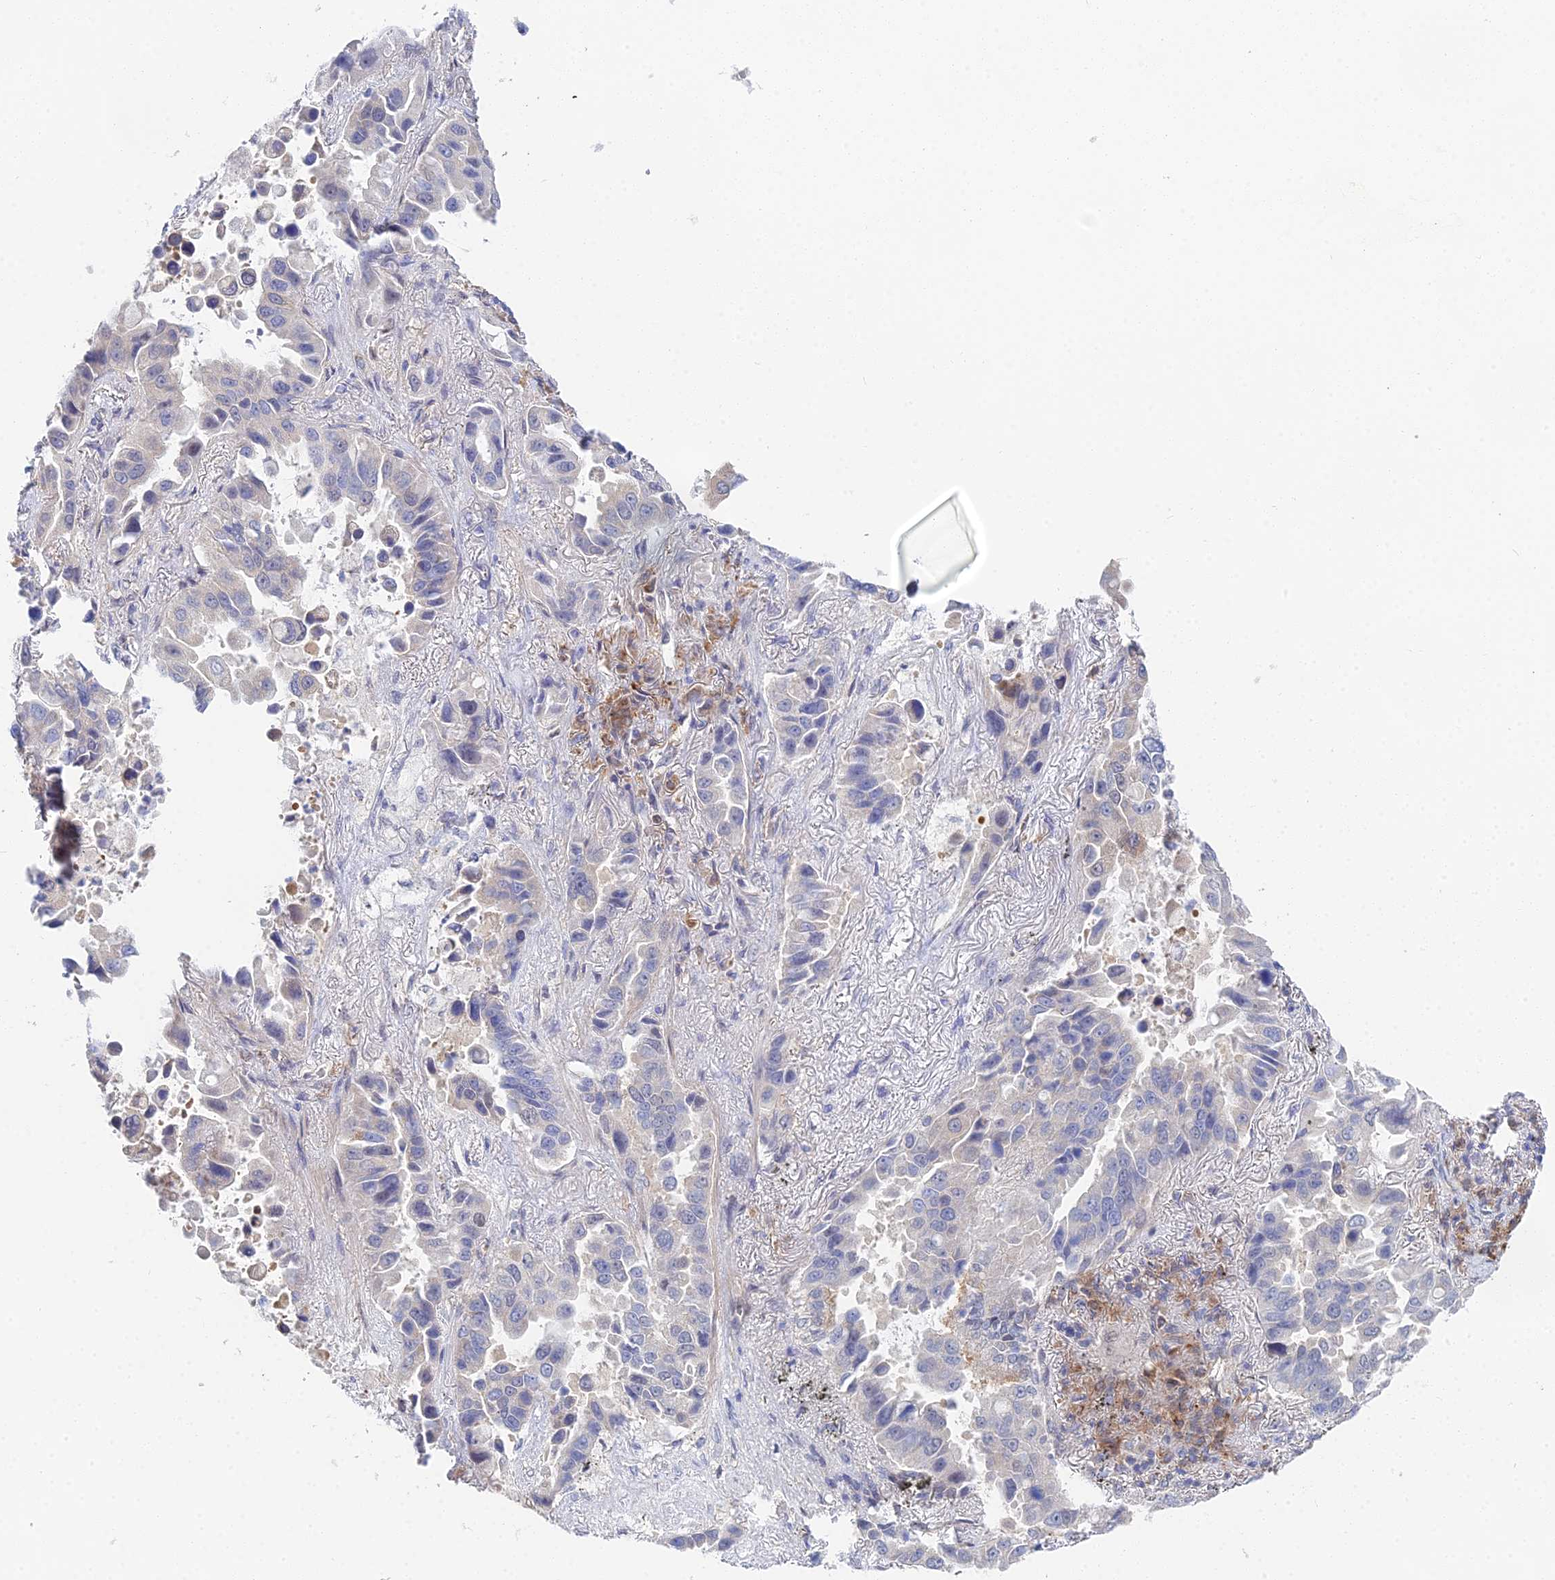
{"staining": {"intensity": "negative", "quantity": "none", "location": "none"}, "tissue": "lung cancer", "cell_type": "Tumor cells", "image_type": "cancer", "snomed": [{"axis": "morphology", "description": "Adenocarcinoma, NOS"}, {"axis": "topography", "description": "Lung"}], "caption": "This is an immunohistochemistry image of adenocarcinoma (lung). There is no expression in tumor cells.", "gene": "DNAH14", "patient": {"sex": "male", "age": 64}}